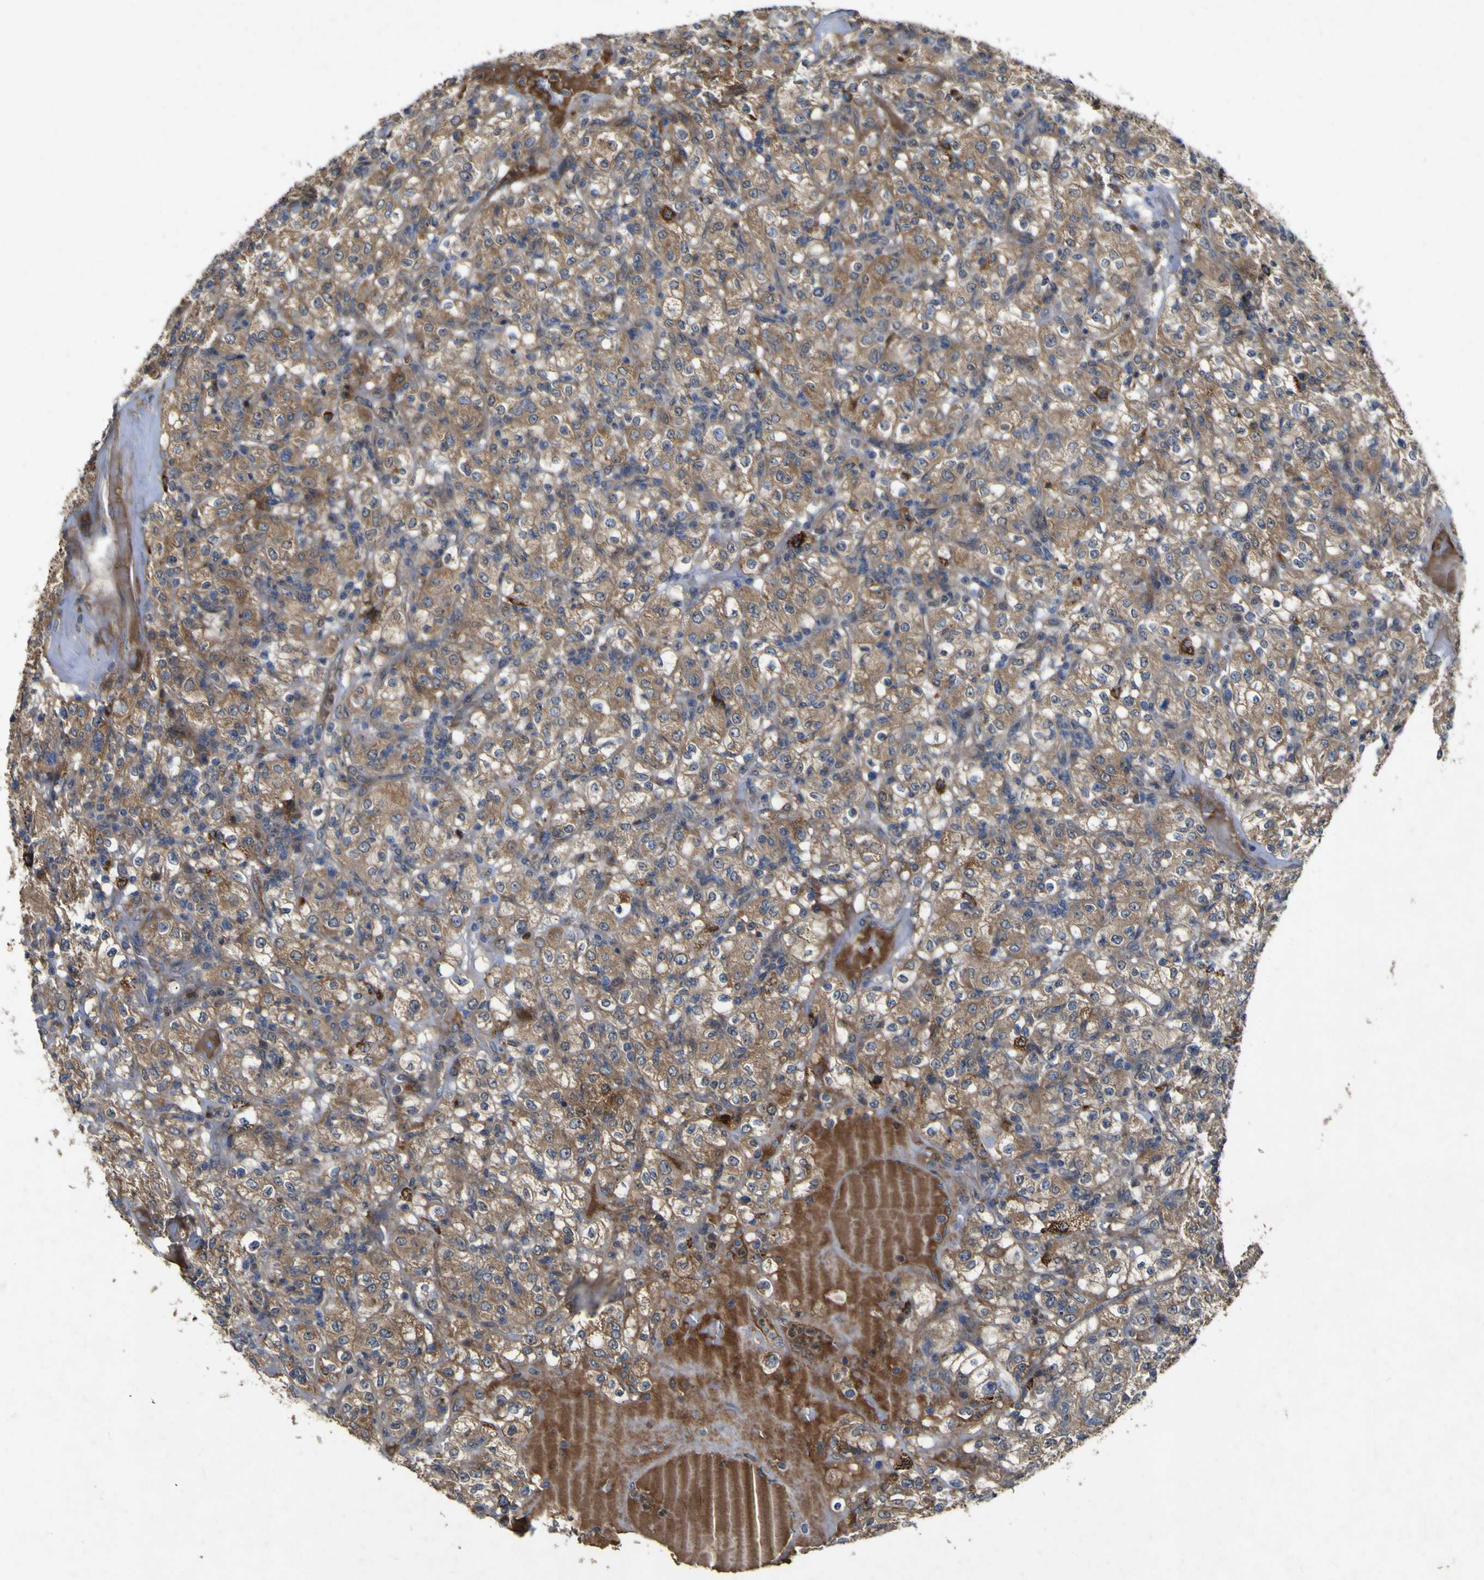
{"staining": {"intensity": "moderate", "quantity": ">75%", "location": "cytoplasmic/membranous"}, "tissue": "renal cancer", "cell_type": "Tumor cells", "image_type": "cancer", "snomed": [{"axis": "morphology", "description": "Normal tissue, NOS"}, {"axis": "morphology", "description": "Adenocarcinoma, NOS"}, {"axis": "topography", "description": "Kidney"}], "caption": "High-magnification brightfield microscopy of renal cancer (adenocarcinoma) stained with DAB (brown) and counterstained with hematoxylin (blue). tumor cells exhibit moderate cytoplasmic/membranous staining is identified in approximately>75% of cells.", "gene": "IRAK2", "patient": {"sex": "female", "age": 72}}